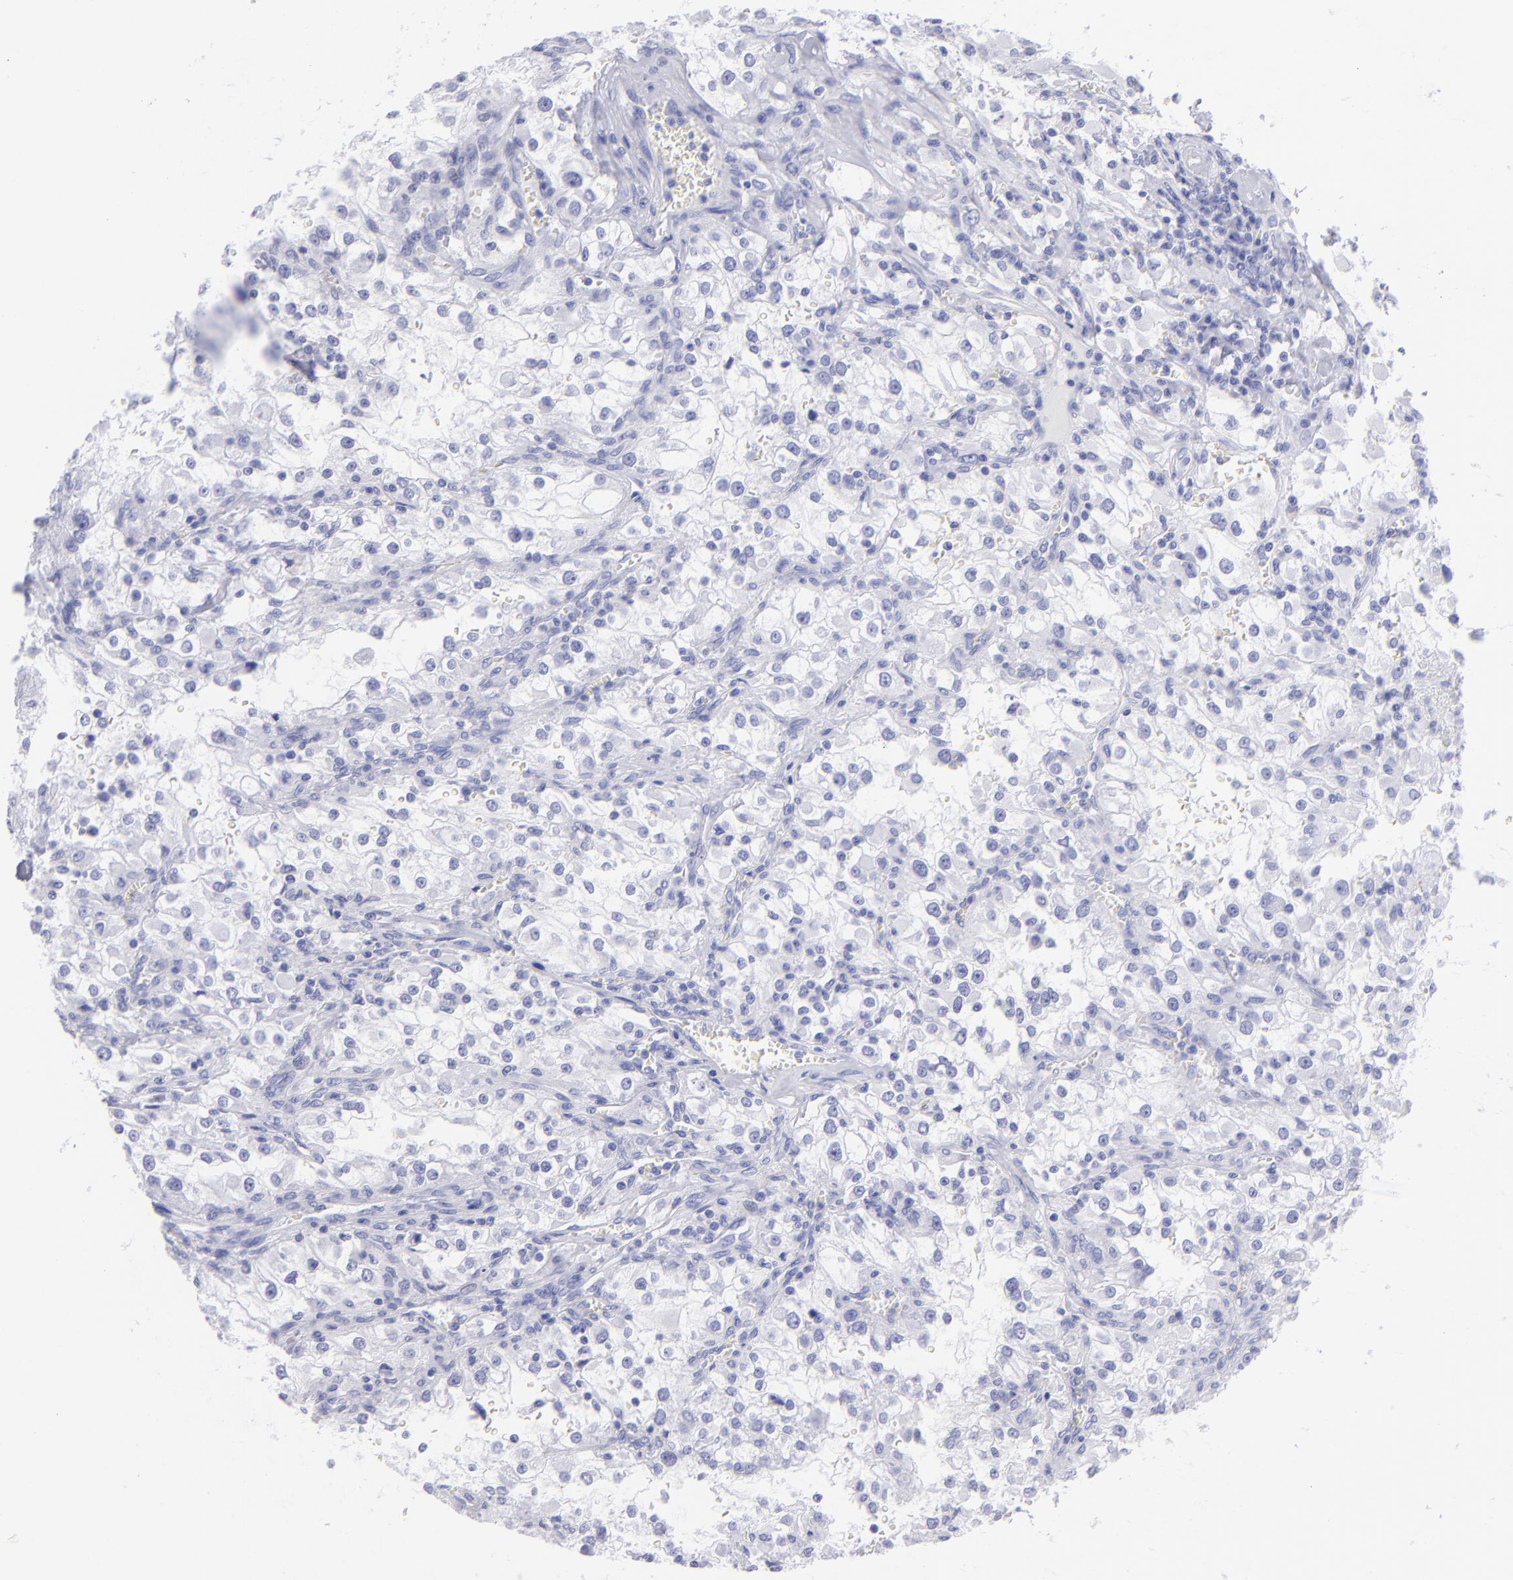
{"staining": {"intensity": "negative", "quantity": "none", "location": "none"}, "tissue": "renal cancer", "cell_type": "Tumor cells", "image_type": "cancer", "snomed": [{"axis": "morphology", "description": "Adenocarcinoma, NOS"}, {"axis": "topography", "description": "Kidney"}], "caption": "Photomicrograph shows no protein staining in tumor cells of adenocarcinoma (renal) tissue.", "gene": "SLC1A3", "patient": {"sex": "female", "age": 52}}